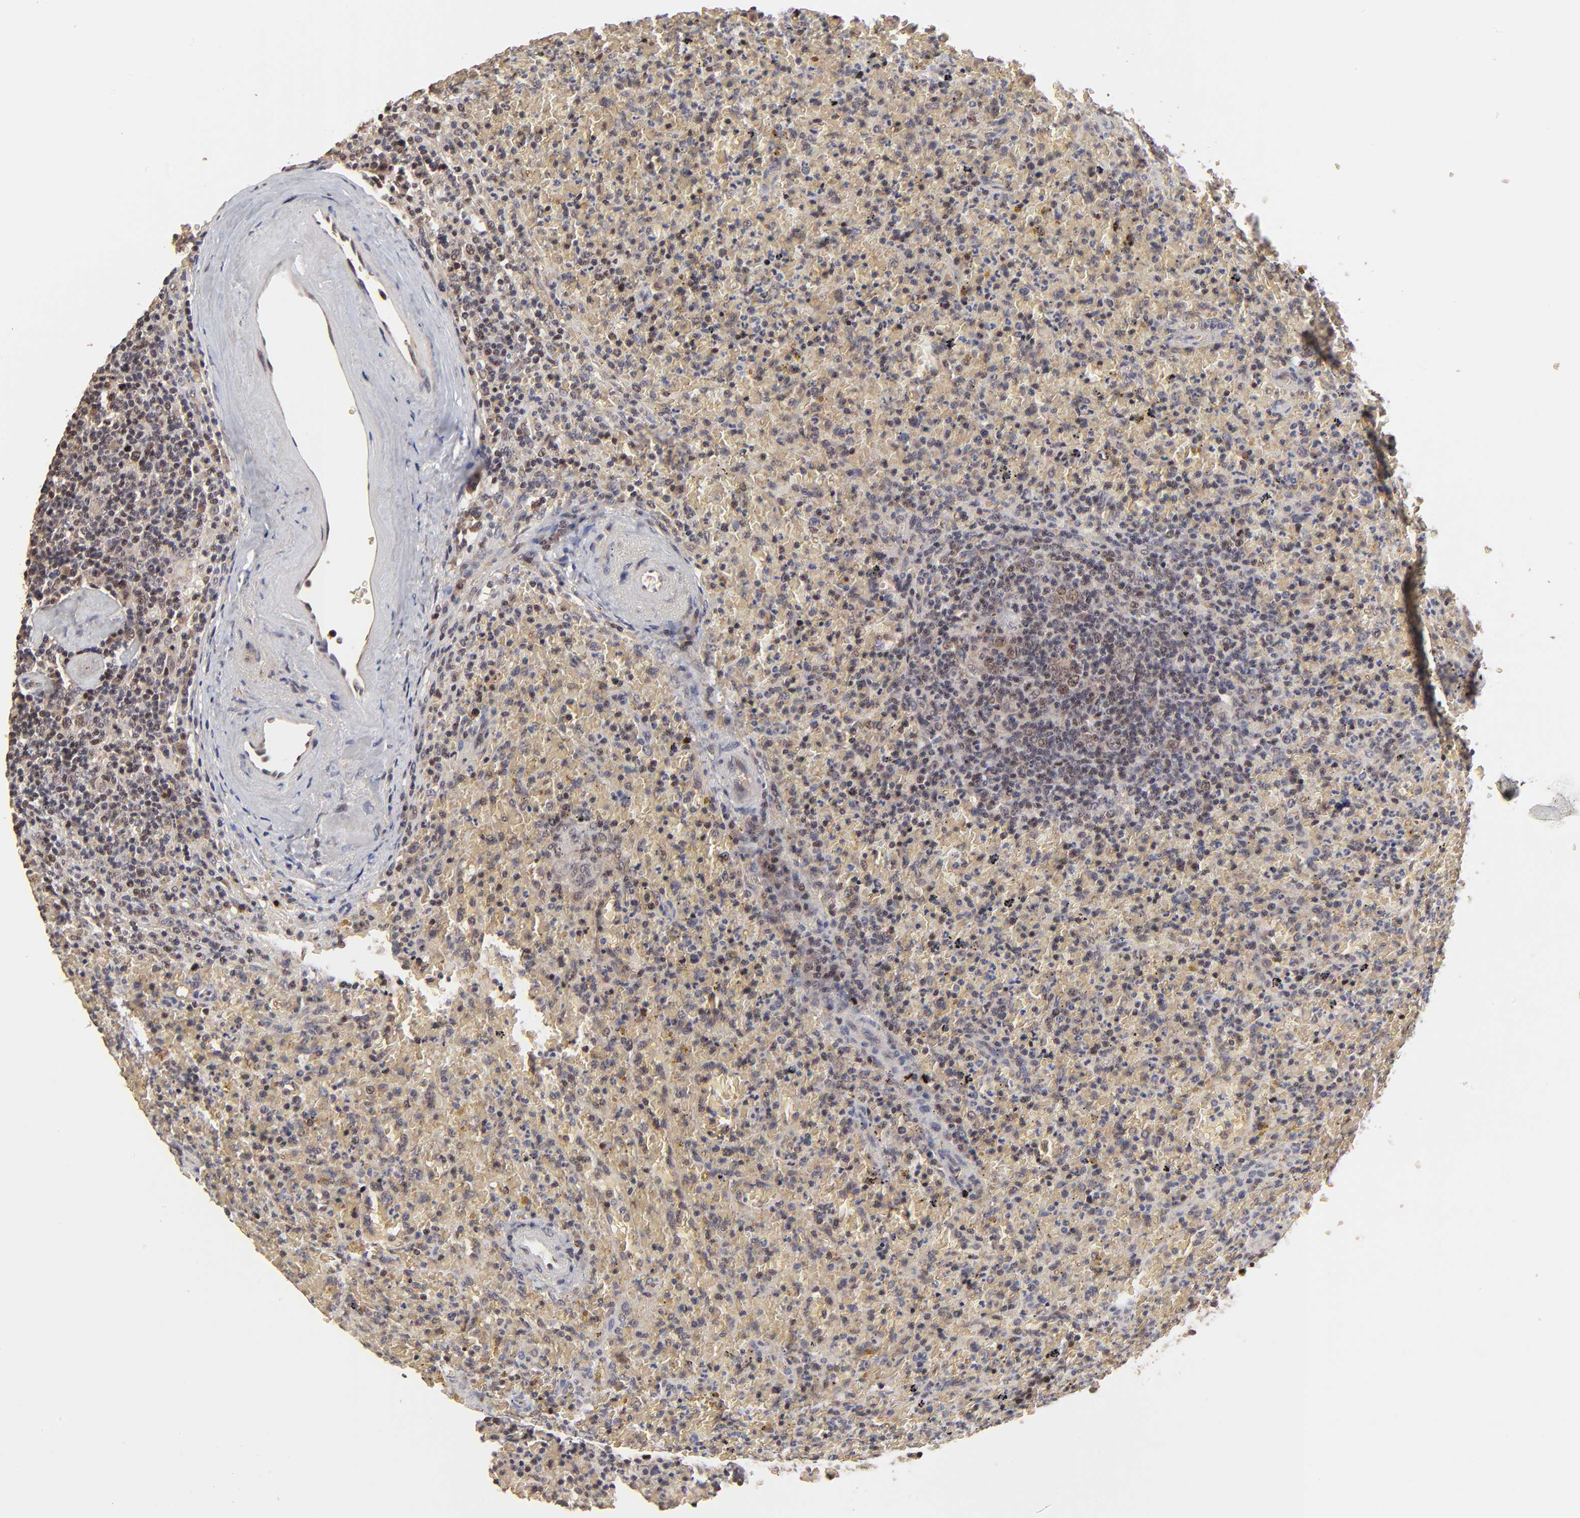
{"staining": {"intensity": "negative", "quantity": "none", "location": "none"}, "tissue": "lymphoma", "cell_type": "Tumor cells", "image_type": "cancer", "snomed": [{"axis": "morphology", "description": "Malignant lymphoma, non-Hodgkin's type, High grade"}, {"axis": "topography", "description": "Spleen"}, {"axis": "topography", "description": "Lymph node"}], "caption": "High magnification brightfield microscopy of lymphoma stained with DAB (brown) and counterstained with hematoxylin (blue): tumor cells show no significant positivity.", "gene": "FRMD8", "patient": {"sex": "female", "age": 70}}